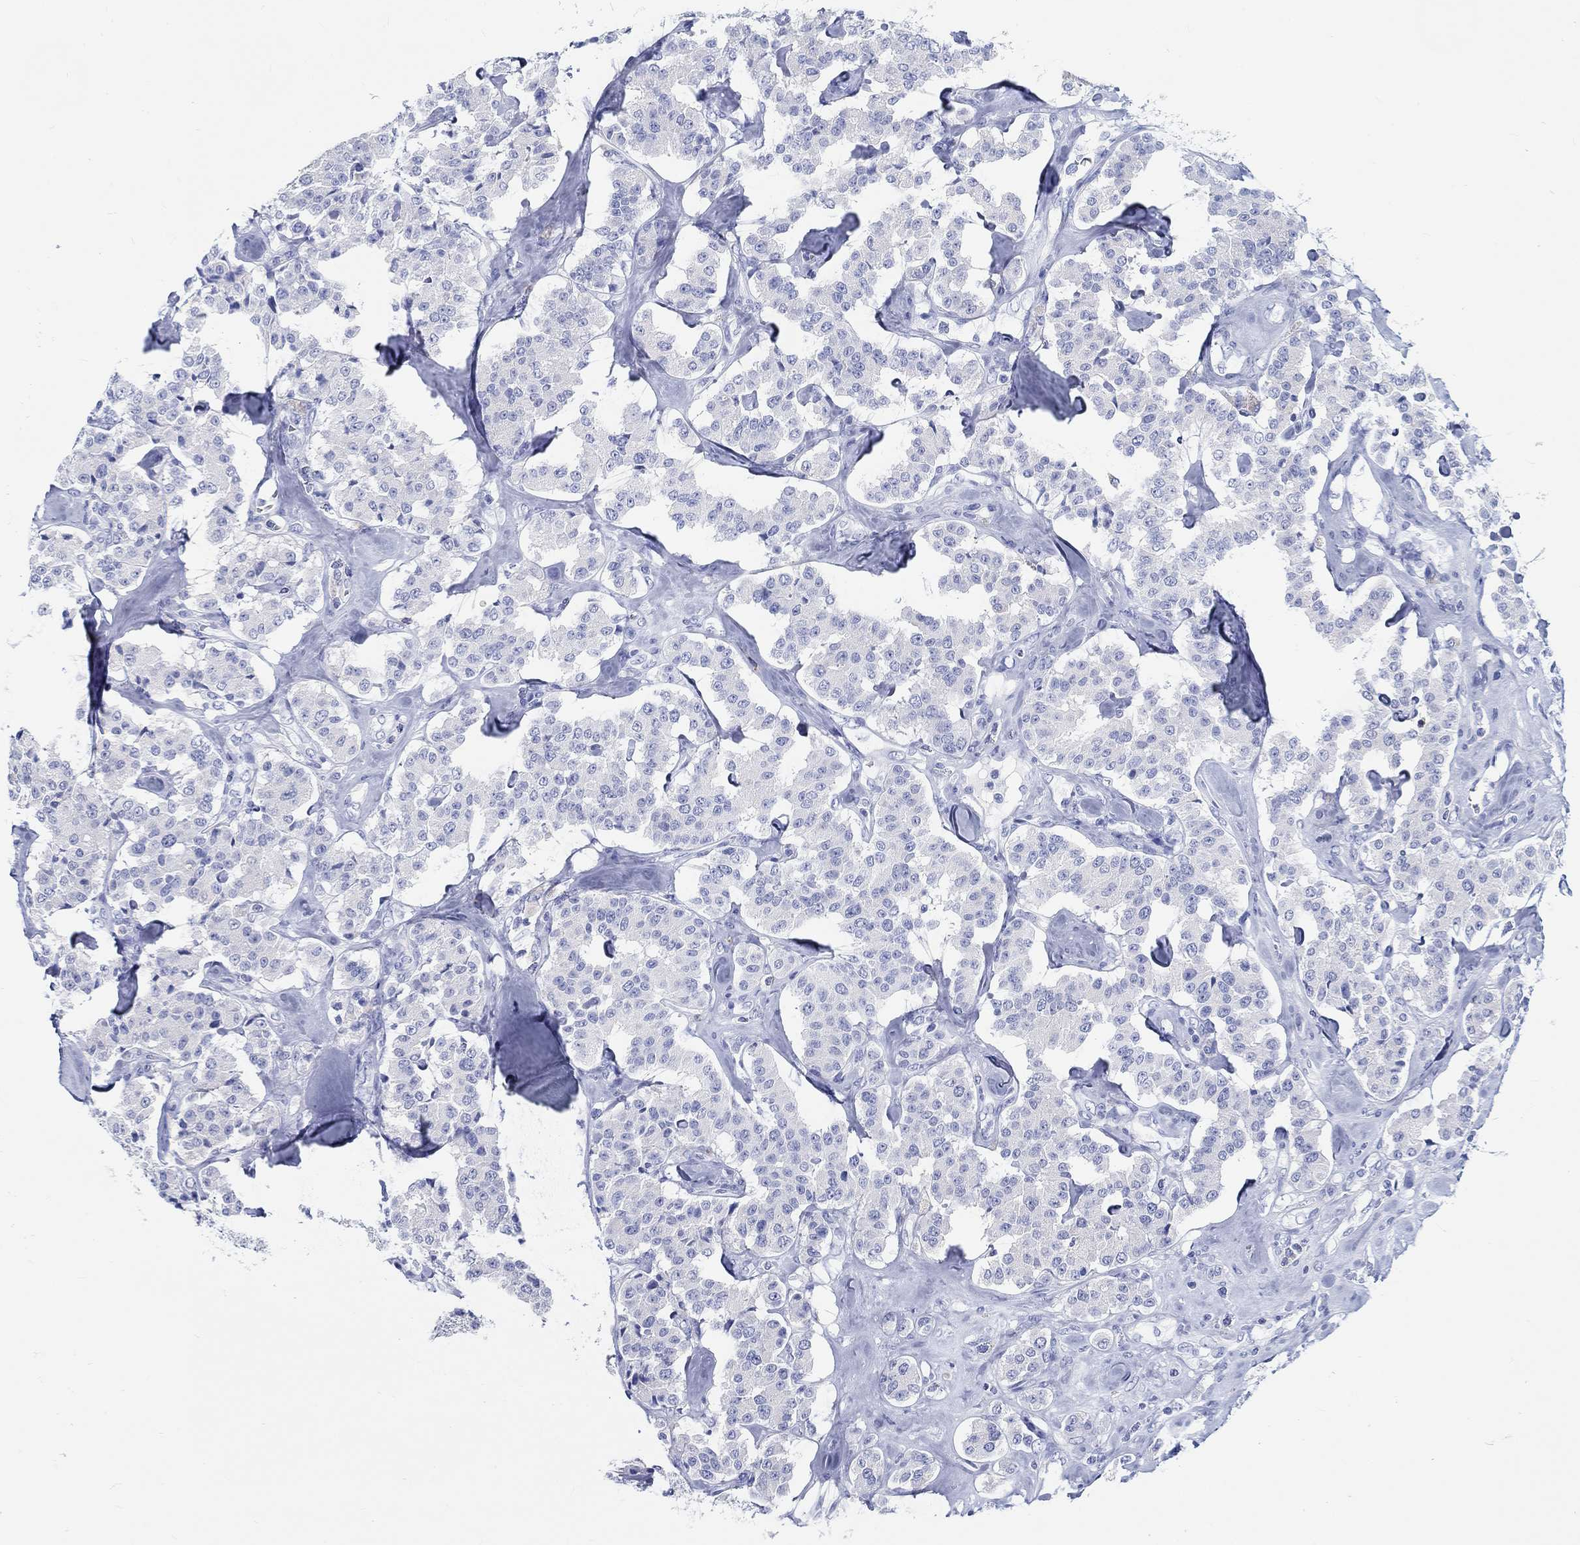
{"staining": {"intensity": "negative", "quantity": "none", "location": "none"}, "tissue": "carcinoid", "cell_type": "Tumor cells", "image_type": "cancer", "snomed": [{"axis": "morphology", "description": "Carcinoid, malignant, NOS"}, {"axis": "topography", "description": "Pancreas"}], "caption": "An IHC photomicrograph of carcinoid is shown. There is no staining in tumor cells of carcinoid.", "gene": "FBXO2", "patient": {"sex": "male", "age": 41}}